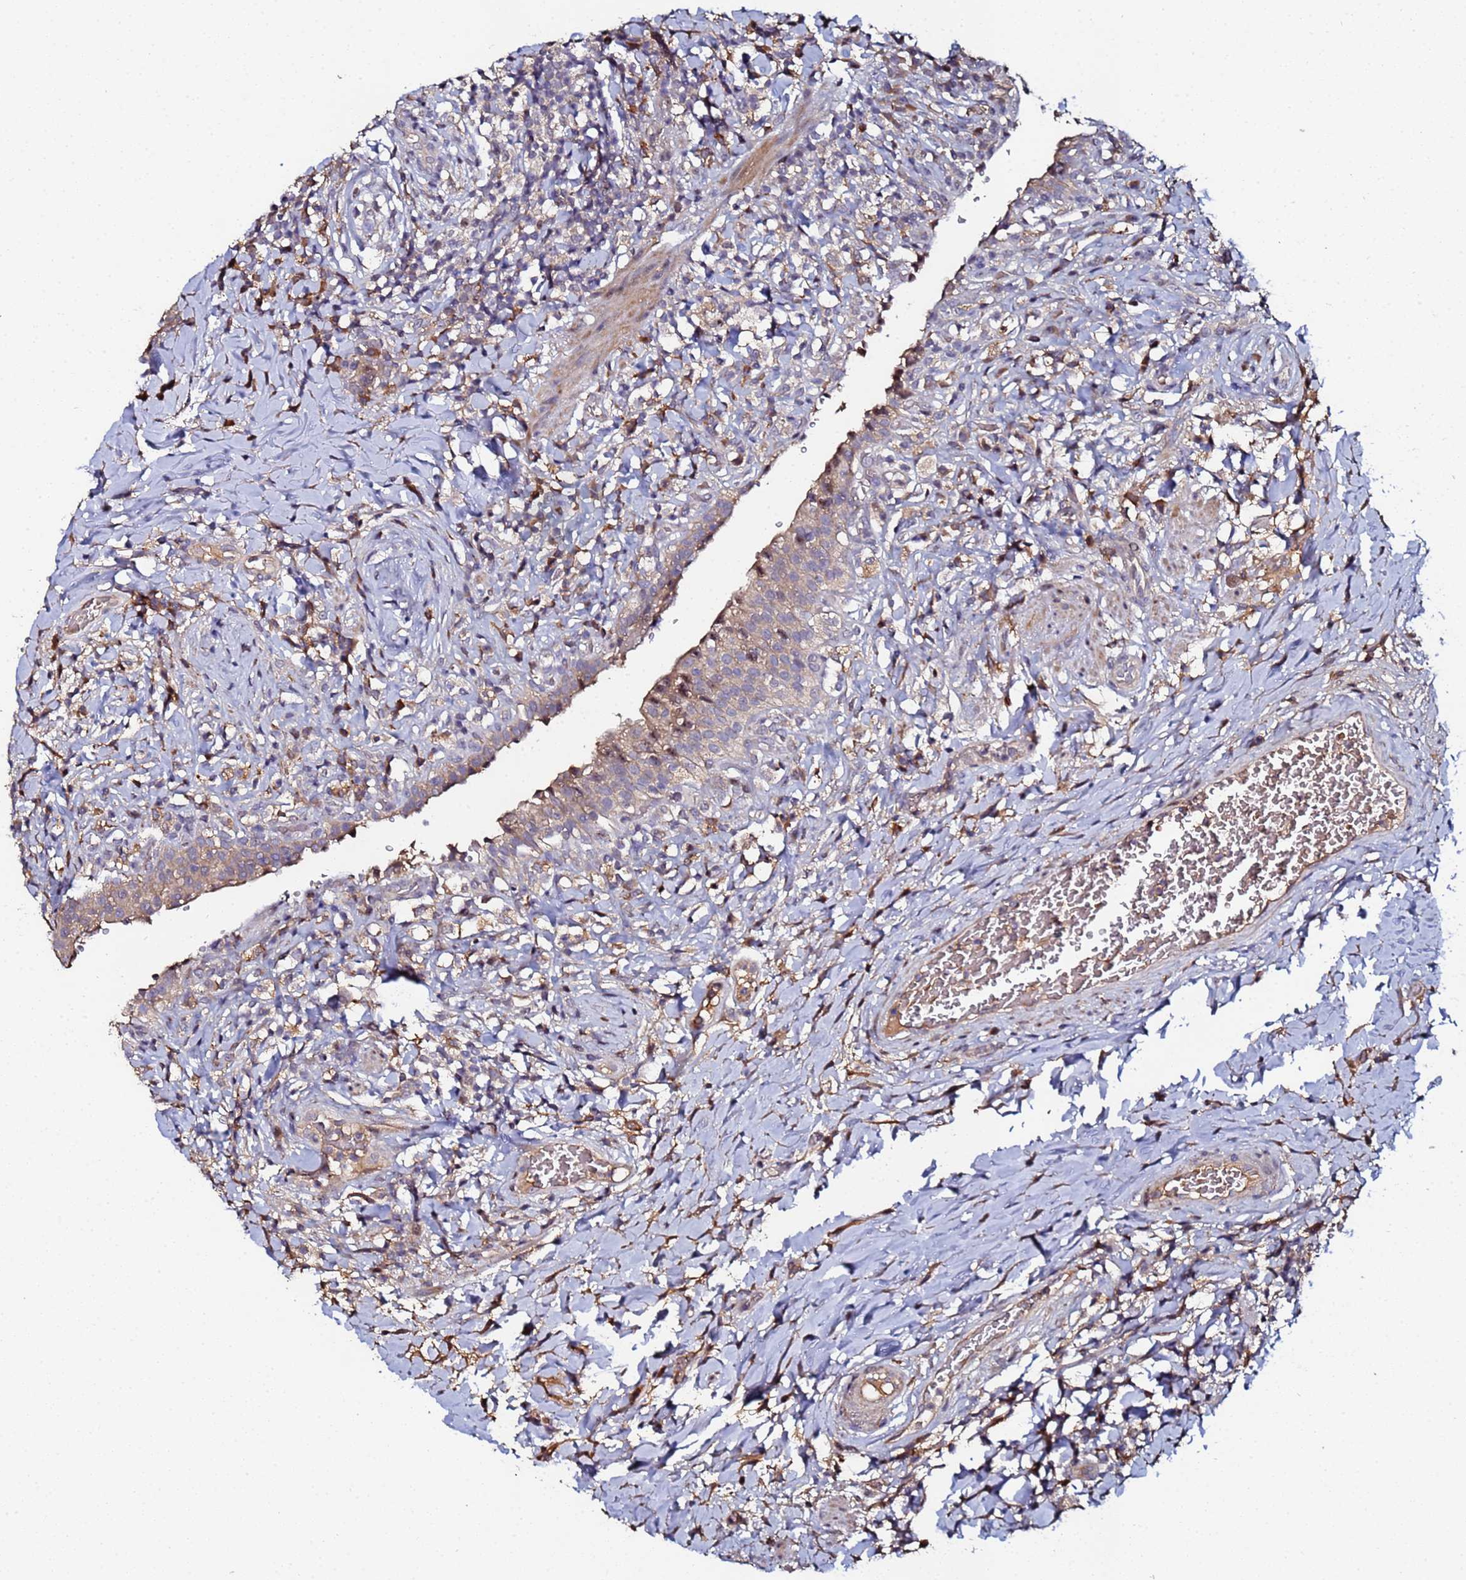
{"staining": {"intensity": "moderate", "quantity": "25%-75%", "location": "cytoplasmic/membranous"}, "tissue": "urinary bladder", "cell_type": "Urothelial cells", "image_type": "normal", "snomed": [{"axis": "morphology", "description": "Normal tissue, NOS"}, {"axis": "morphology", "description": "Inflammation, NOS"}, {"axis": "topography", "description": "Urinary bladder"}], "caption": "Moderate cytoplasmic/membranous positivity is appreciated in approximately 25%-75% of urothelial cells in benign urinary bladder.", "gene": "OSER1", "patient": {"sex": "male", "age": 64}}